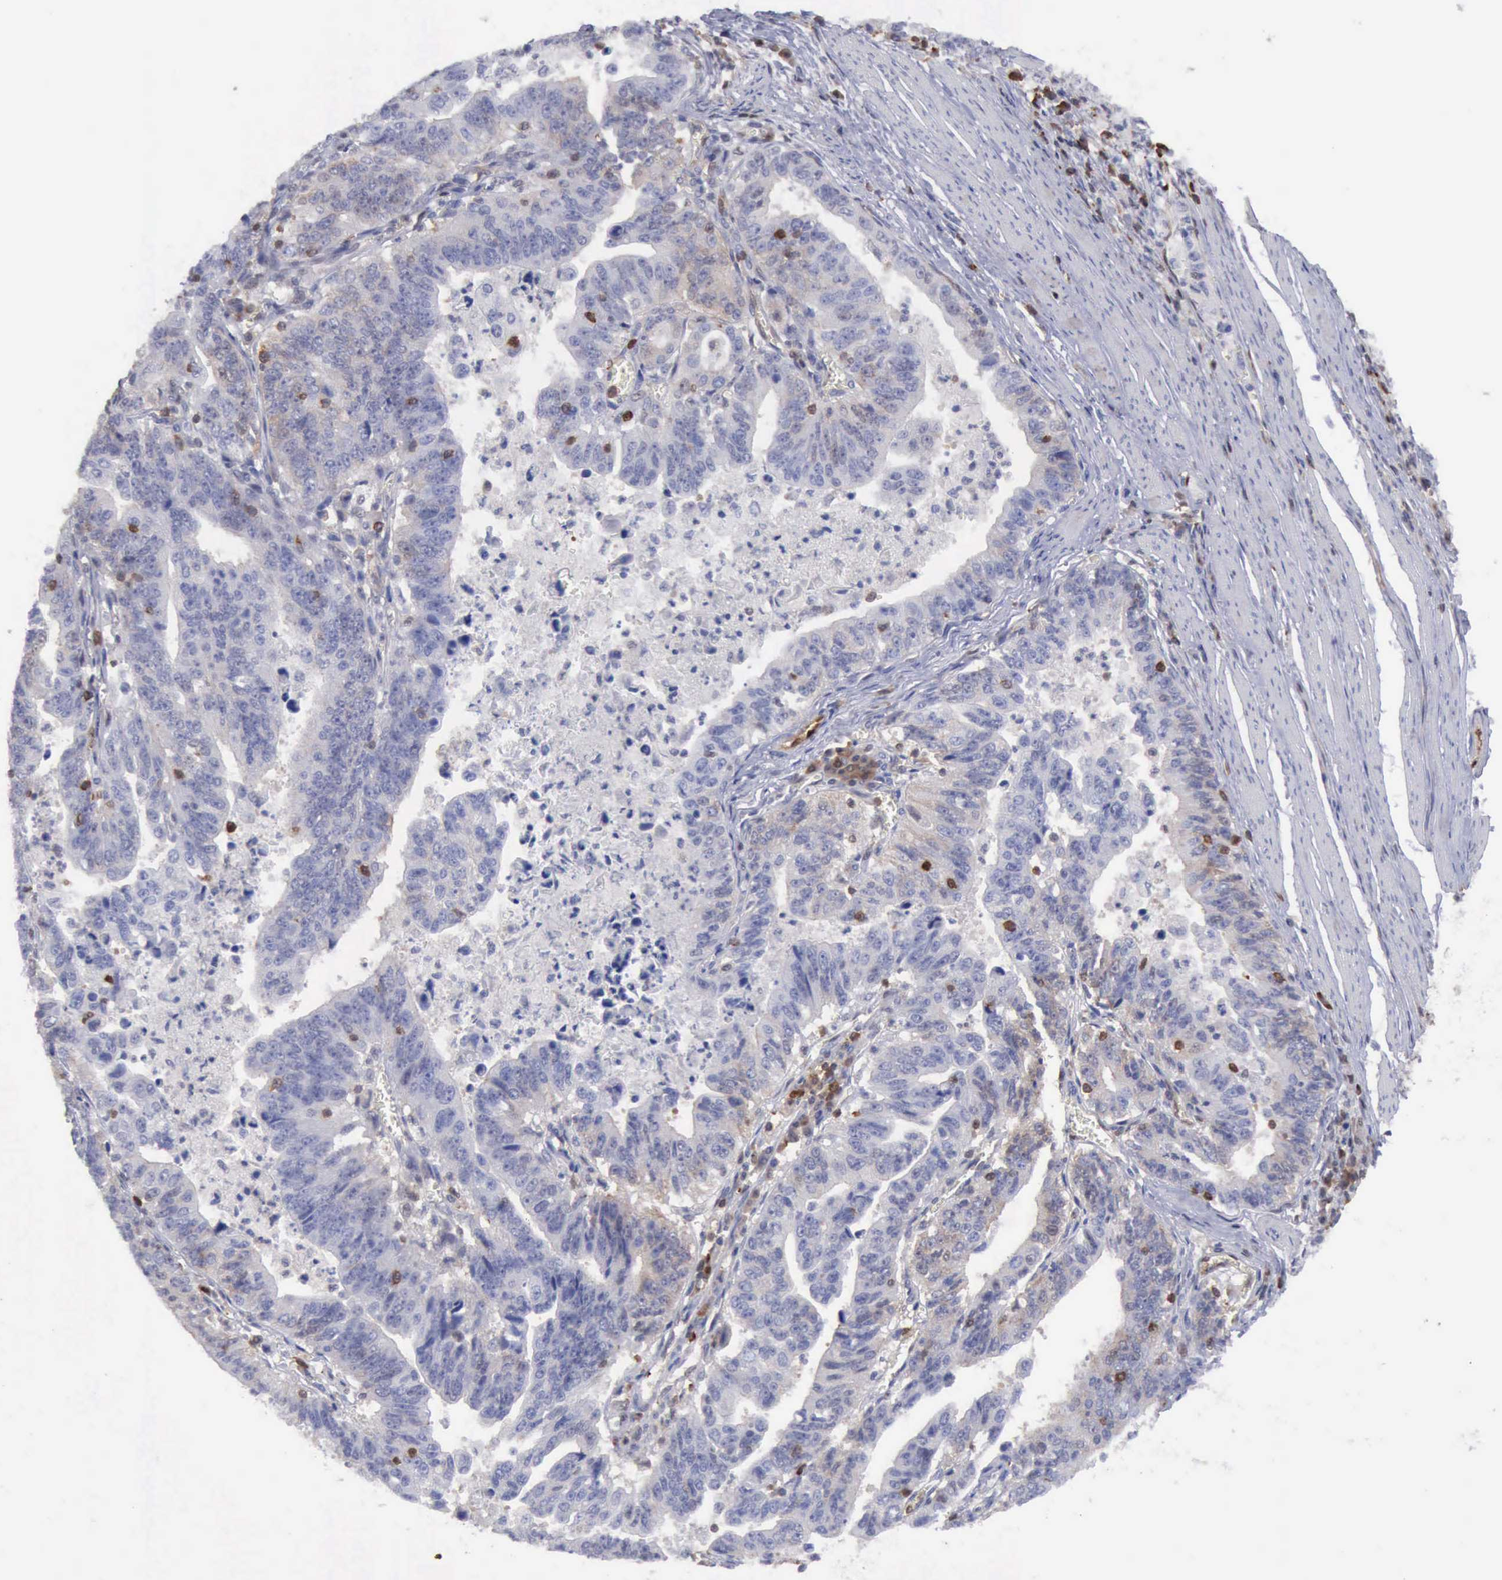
{"staining": {"intensity": "negative", "quantity": "none", "location": "none"}, "tissue": "stomach cancer", "cell_type": "Tumor cells", "image_type": "cancer", "snomed": [{"axis": "morphology", "description": "Adenocarcinoma, NOS"}, {"axis": "topography", "description": "Stomach, upper"}], "caption": "High power microscopy micrograph of an immunohistochemistry (IHC) histopathology image of stomach cancer, revealing no significant positivity in tumor cells.", "gene": "PDCD4", "patient": {"sex": "female", "age": 50}}